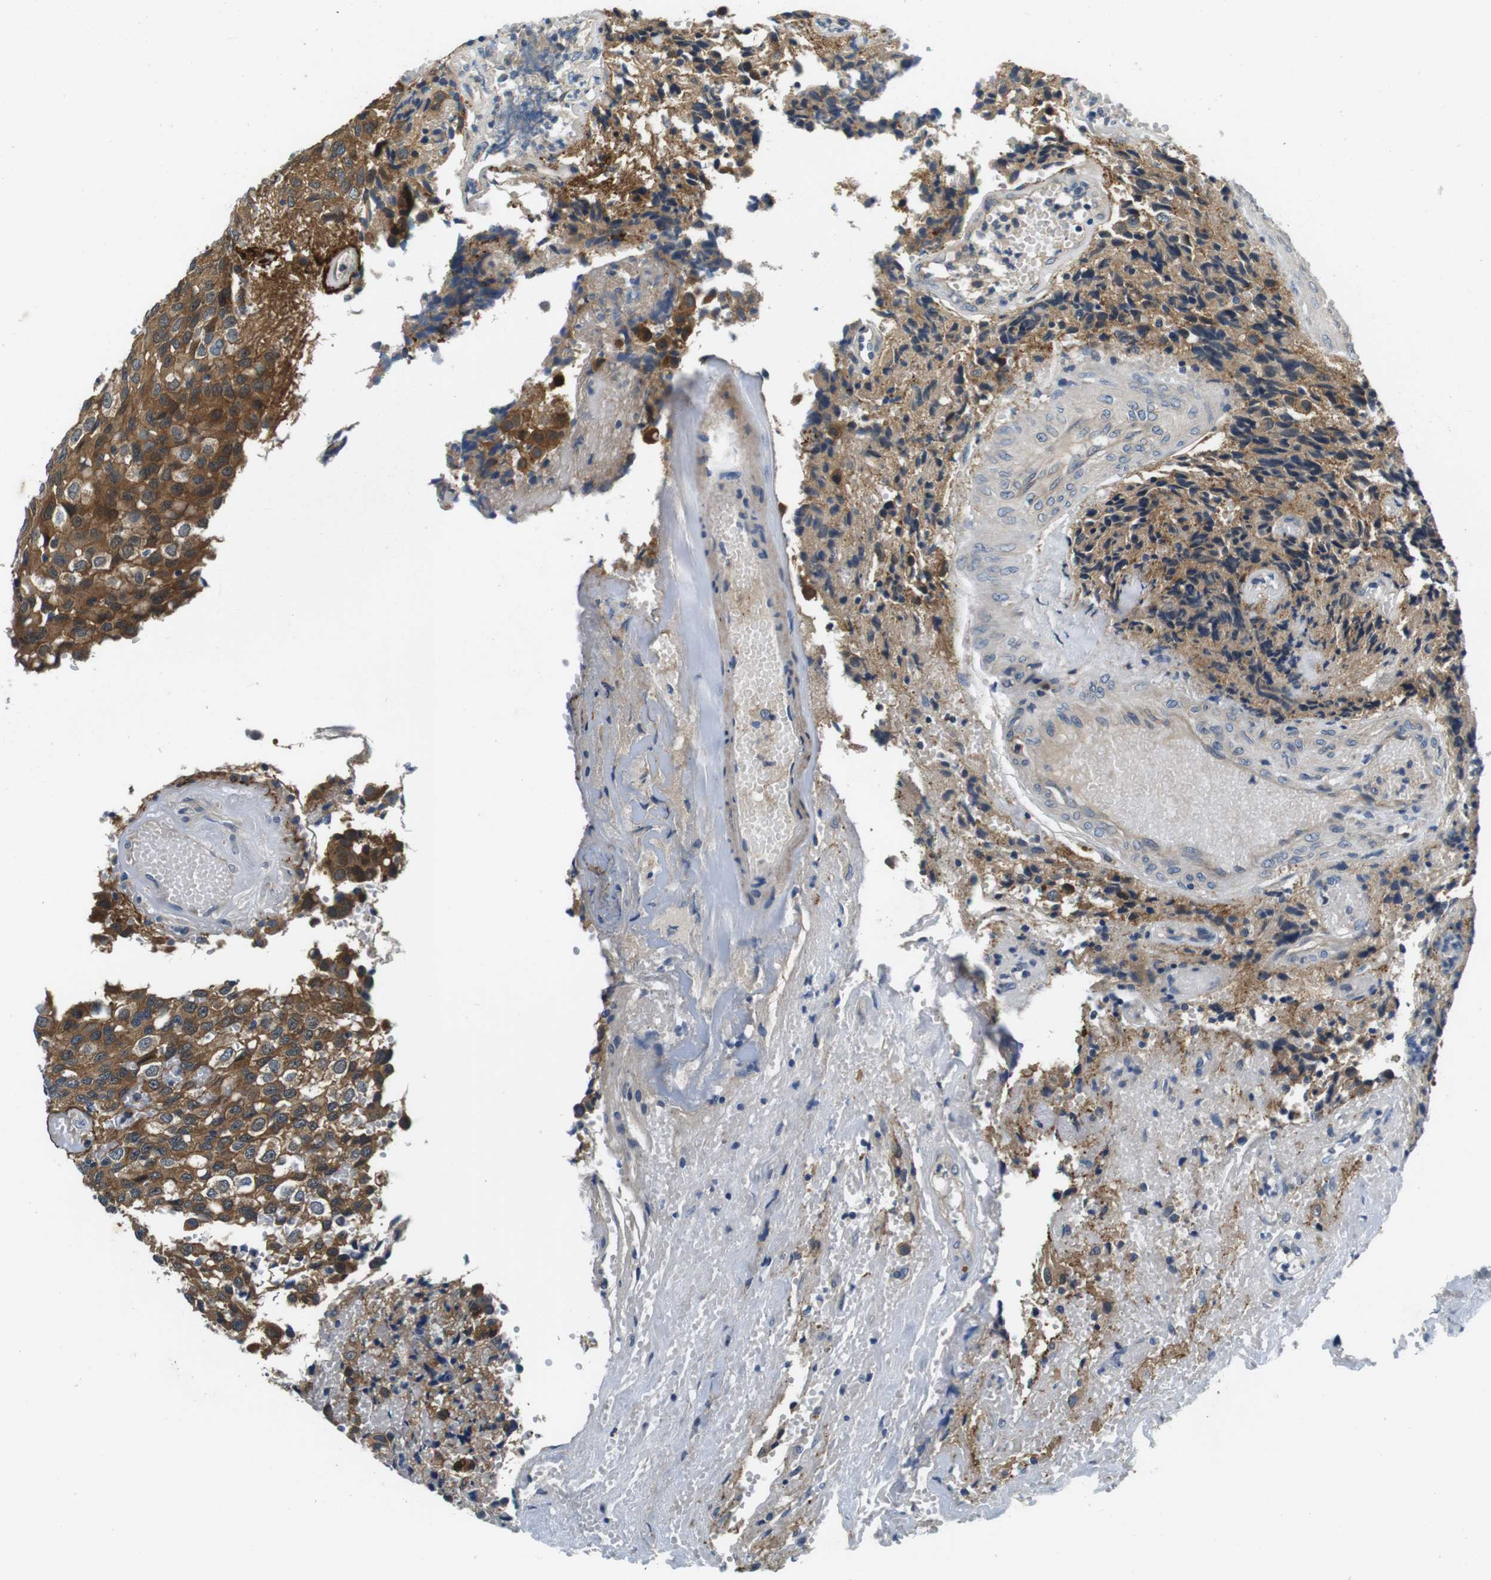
{"staining": {"intensity": "moderate", "quantity": ">75%", "location": "cytoplasmic/membranous"}, "tissue": "glioma", "cell_type": "Tumor cells", "image_type": "cancer", "snomed": [{"axis": "morphology", "description": "Glioma, malignant, High grade"}, {"axis": "topography", "description": "Brain"}], "caption": "Protein expression analysis of human malignant glioma (high-grade) reveals moderate cytoplasmic/membranous expression in about >75% of tumor cells. (Brightfield microscopy of DAB IHC at high magnification).", "gene": "DTNA", "patient": {"sex": "male", "age": 32}}